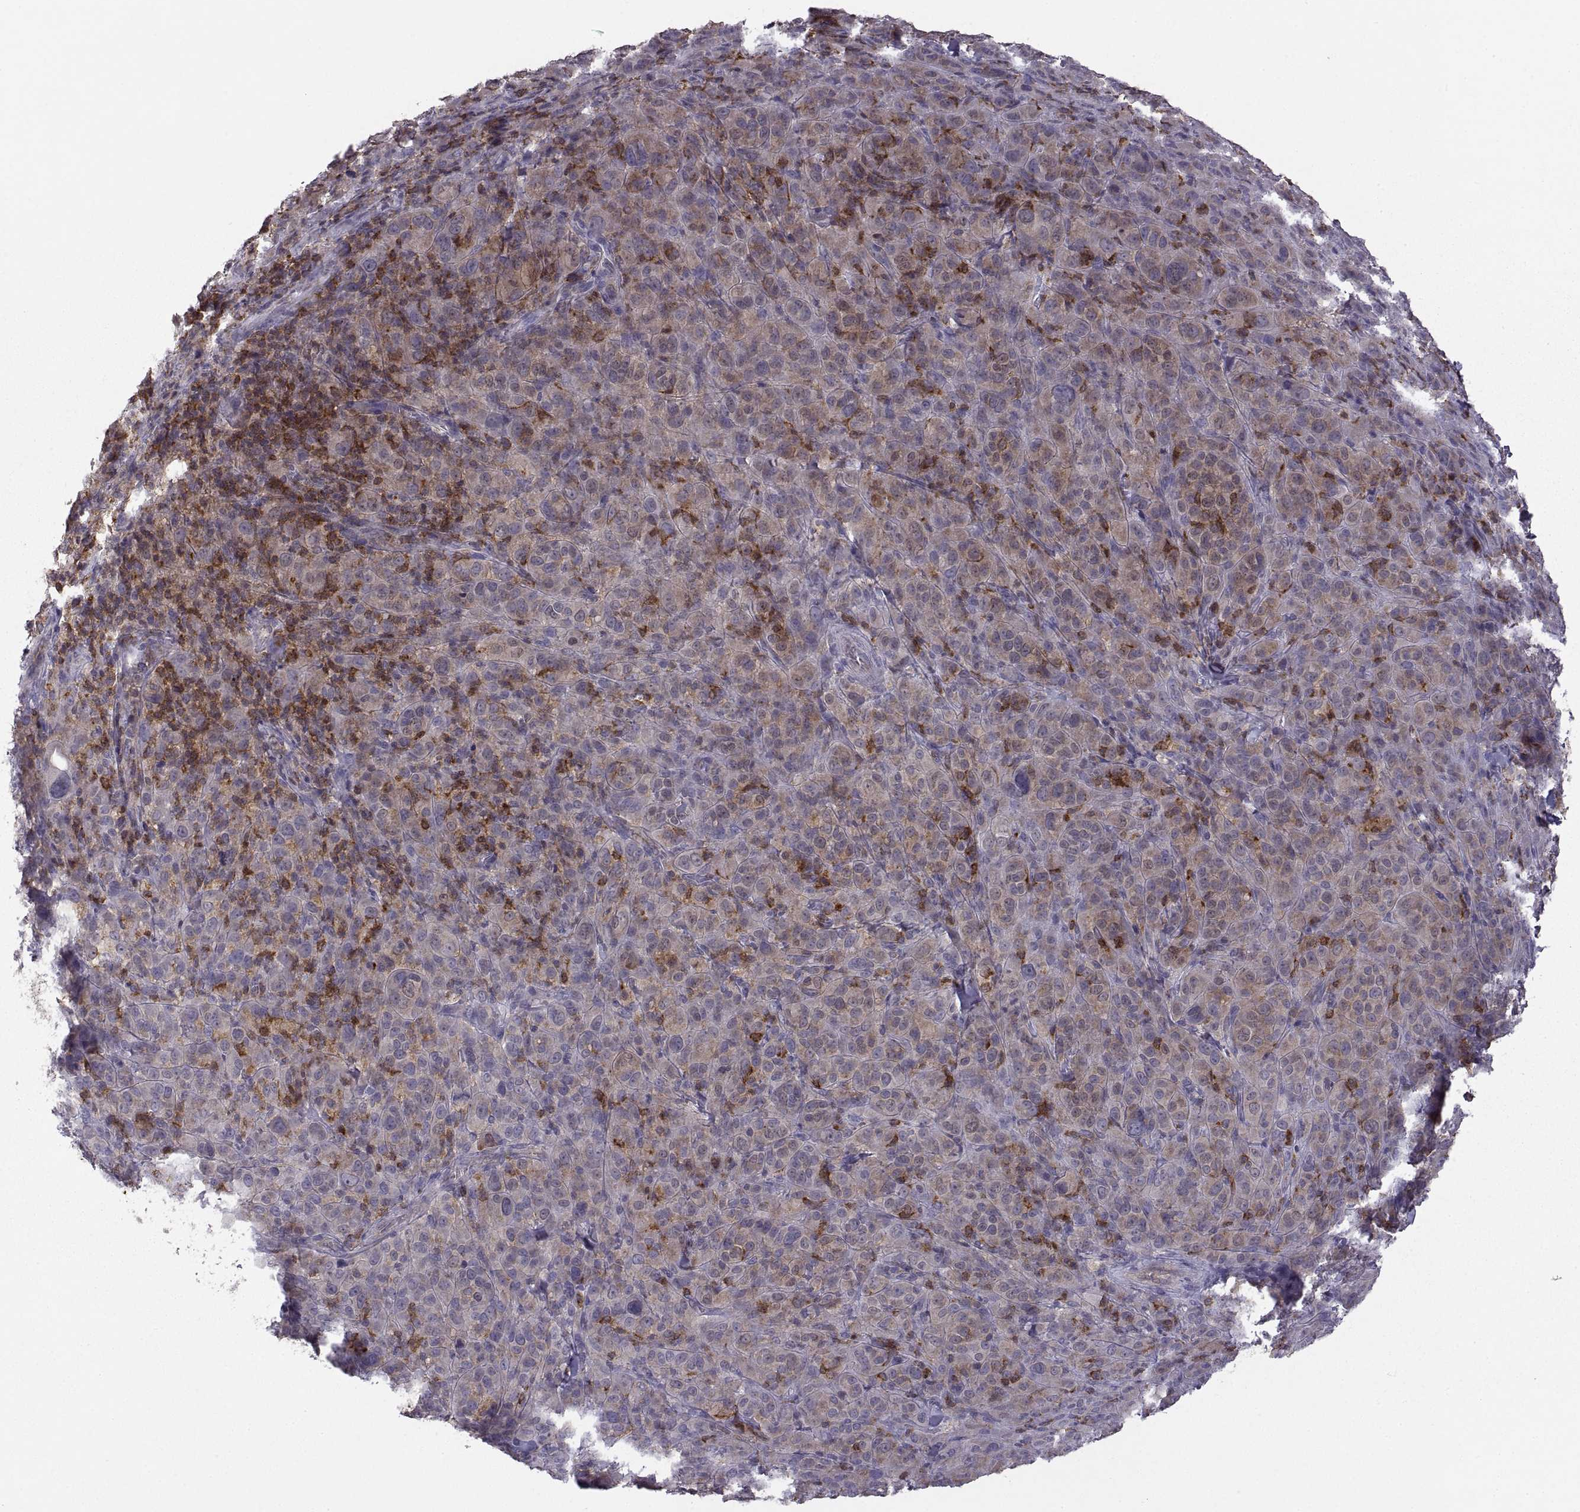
{"staining": {"intensity": "weak", "quantity": "25%-75%", "location": "cytoplasmic/membranous"}, "tissue": "melanoma", "cell_type": "Tumor cells", "image_type": "cancer", "snomed": [{"axis": "morphology", "description": "Malignant melanoma, NOS"}, {"axis": "topography", "description": "Skin"}], "caption": "A brown stain labels weak cytoplasmic/membranous staining of a protein in human malignant melanoma tumor cells.", "gene": "EZR", "patient": {"sex": "female", "age": 87}}